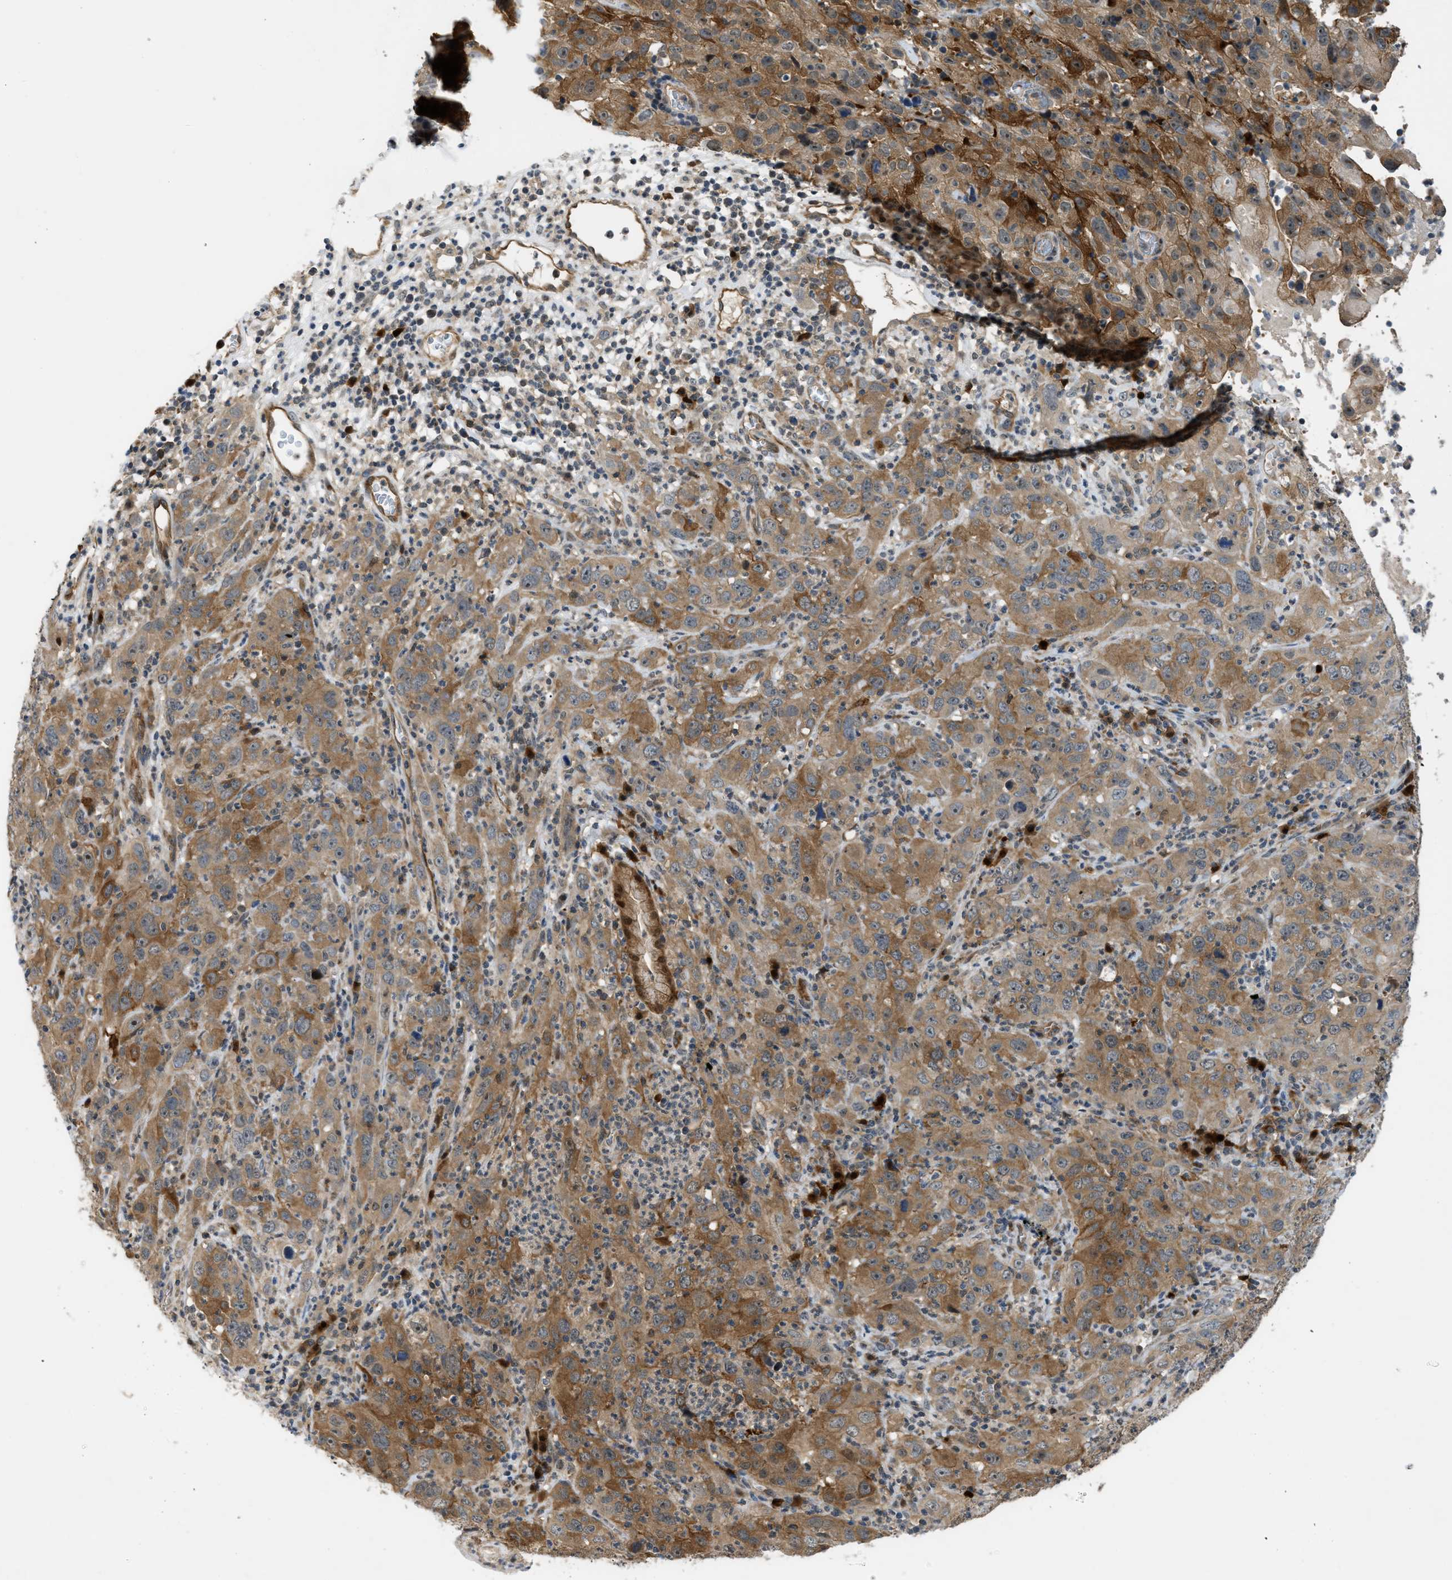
{"staining": {"intensity": "moderate", "quantity": ">75%", "location": "cytoplasmic/membranous"}, "tissue": "cervical cancer", "cell_type": "Tumor cells", "image_type": "cancer", "snomed": [{"axis": "morphology", "description": "Squamous cell carcinoma, NOS"}, {"axis": "topography", "description": "Cervix"}], "caption": "IHC (DAB (3,3'-diaminobenzidine)) staining of human cervical squamous cell carcinoma exhibits moderate cytoplasmic/membranous protein staining in approximately >75% of tumor cells. (IHC, brightfield microscopy, high magnification).", "gene": "TRAK2", "patient": {"sex": "female", "age": 32}}